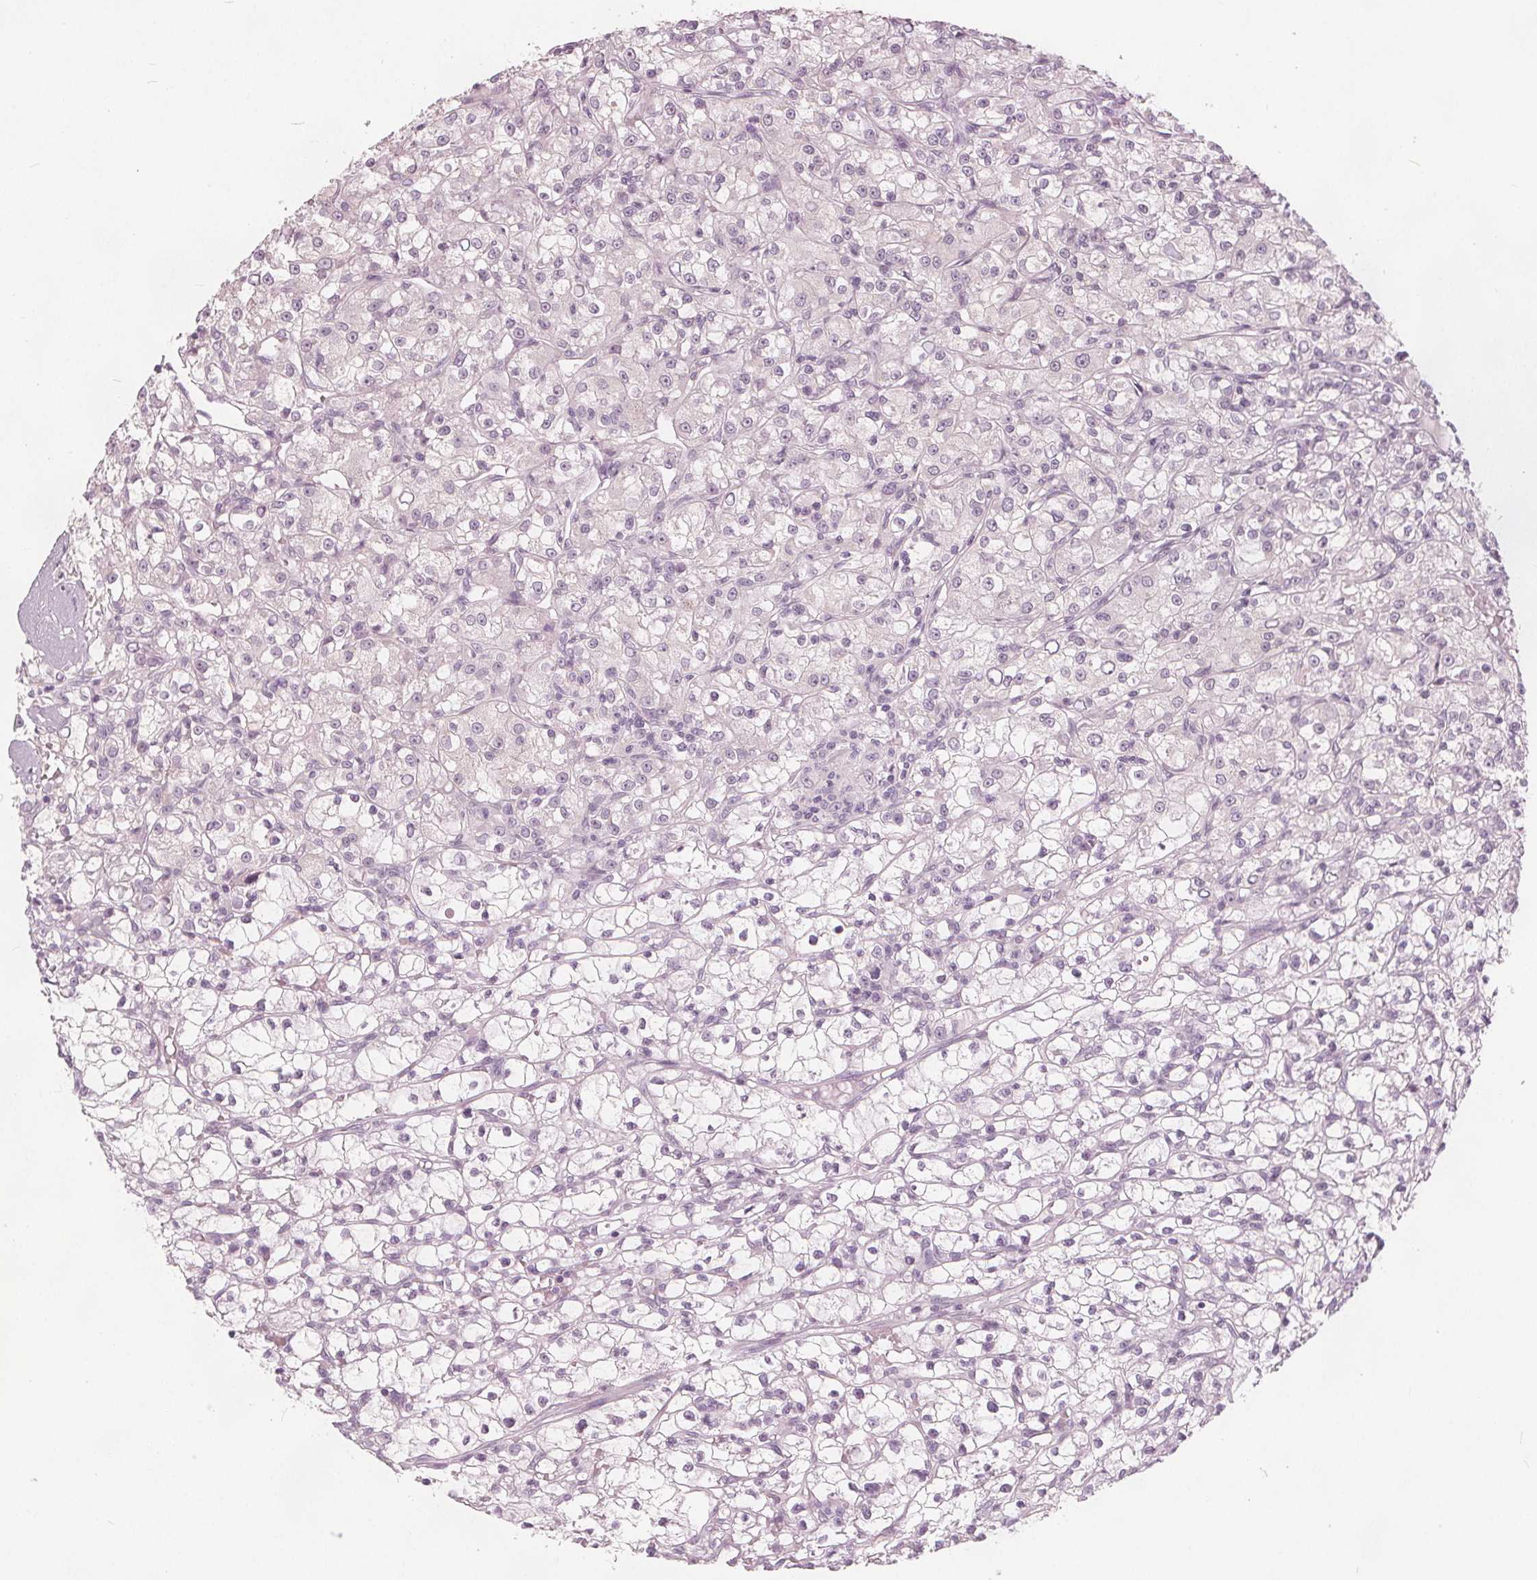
{"staining": {"intensity": "negative", "quantity": "none", "location": "none"}, "tissue": "renal cancer", "cell_type": "Tumor cells", "image_type": "cancer", "snomed": [{"axis": "morphology", "description": "Adenocarcinoma, NOS"}, {"axis": "topography", "description": "Kidney"}], "caption": "Immunohistochemistry (IHC) photomicrograph of neoplastic tissue: renal cancer stained with DAB (3,3'-diaminobenzidine) reveals no significant protein expression in tumor cells. Nuclei are stained in blue.", "gene": "BRSK1", "patient": {"sex": "female", "age": 59}}